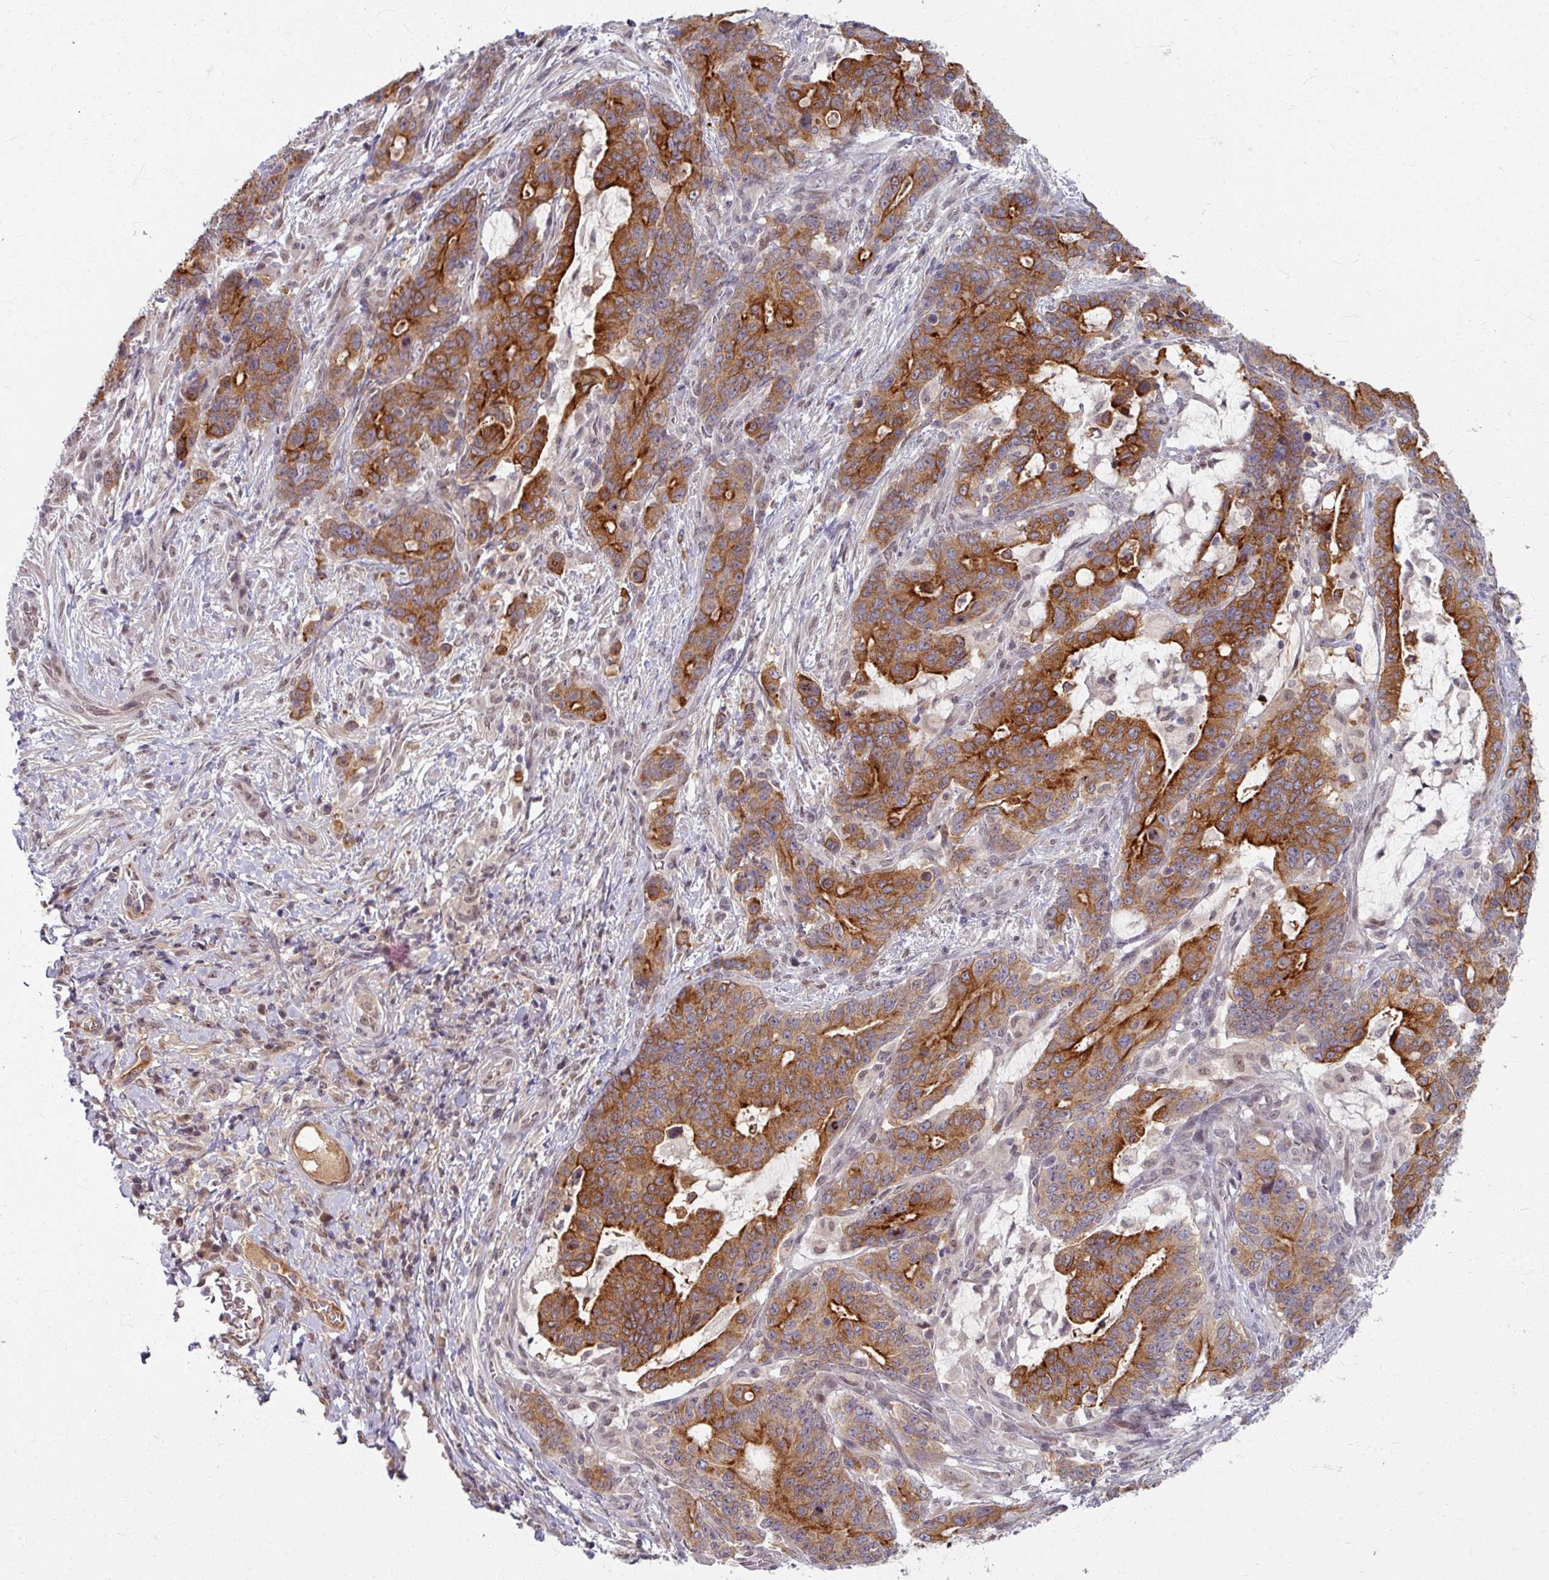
{"staining": {"intensity": "strong", "quantity": ">75%", "location": "cytoplasmic/membranous"}, "tissue": "stomach cancer", "cell_type": "Tumor cells", "image_type": "cancer", "snomed": [{"axis": "morphology", "description": "Normal tissue, NOS"}, {"axis": "morphology", "description": "Adenocarcinoma, NOS"}, {"axis": "topography", "description": "Stomach"}], "caption": "Stomach adenocarcinoma stained for a protein demonstrates strong cytoplasmic/membranous positivity in tumor cells. (IHC, brightfield microscopy, high magnification).", "gene": "KLC3", "patient": {"sex": "female", "age": 64}}